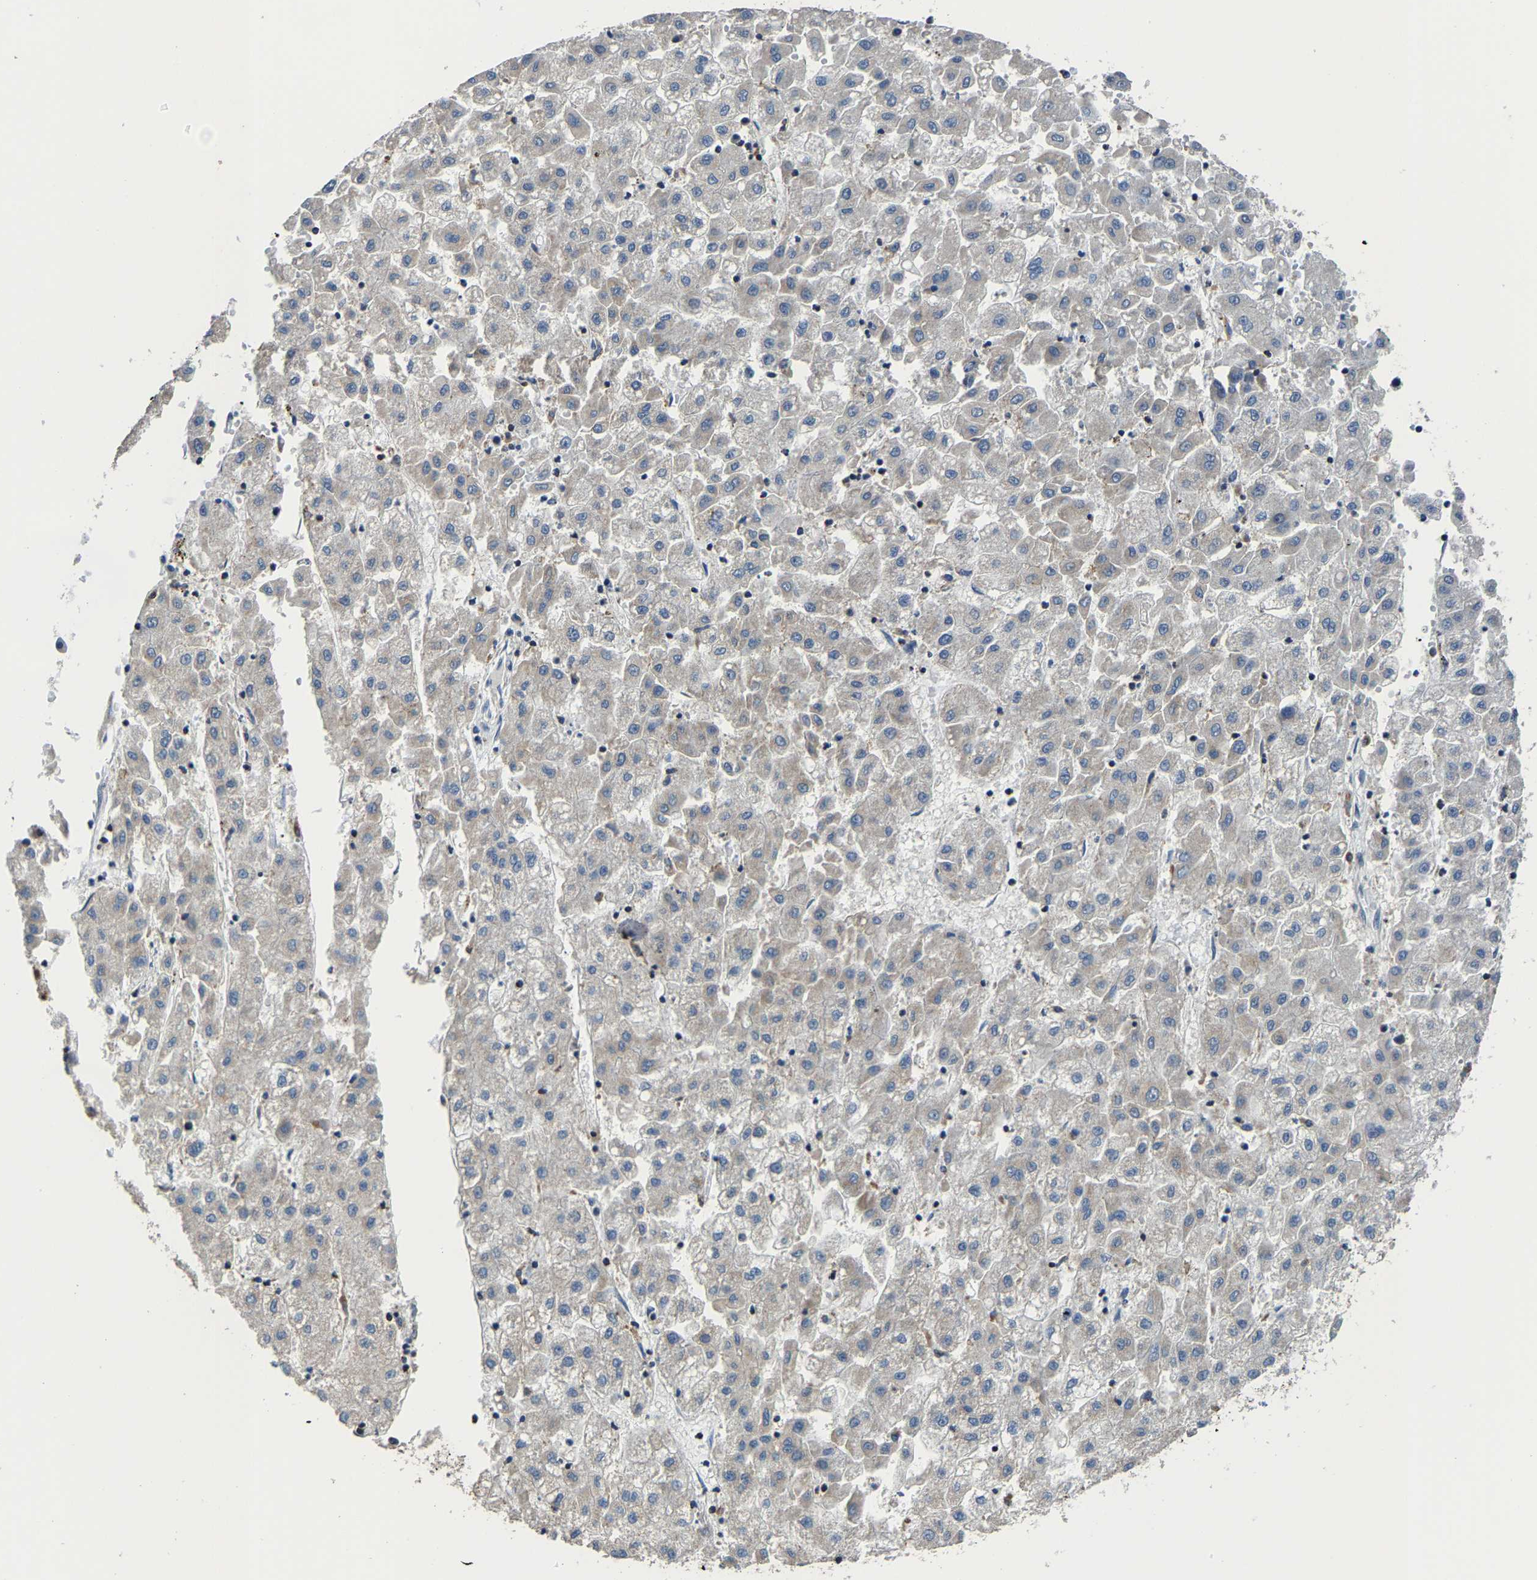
{"staining": {"intensity": "weak", "quantity": "<25%", "location": "cytoplasmic/membranous"}, "tissue": "liver cancer", "cell_type": "Tumor cells", "image_type": "cancer", "snomed": [{"axis": "morphology", "description": "Carcinoma, Hepatocellular, NOS"}, {"axis": "topography", "description": "Liver"}], "caption": "There is no significant positivity in tumor cells of hepatocellular carcinoma (liver).", "gene": "AGK", "patient": {"sex": "male", "age": 72}}